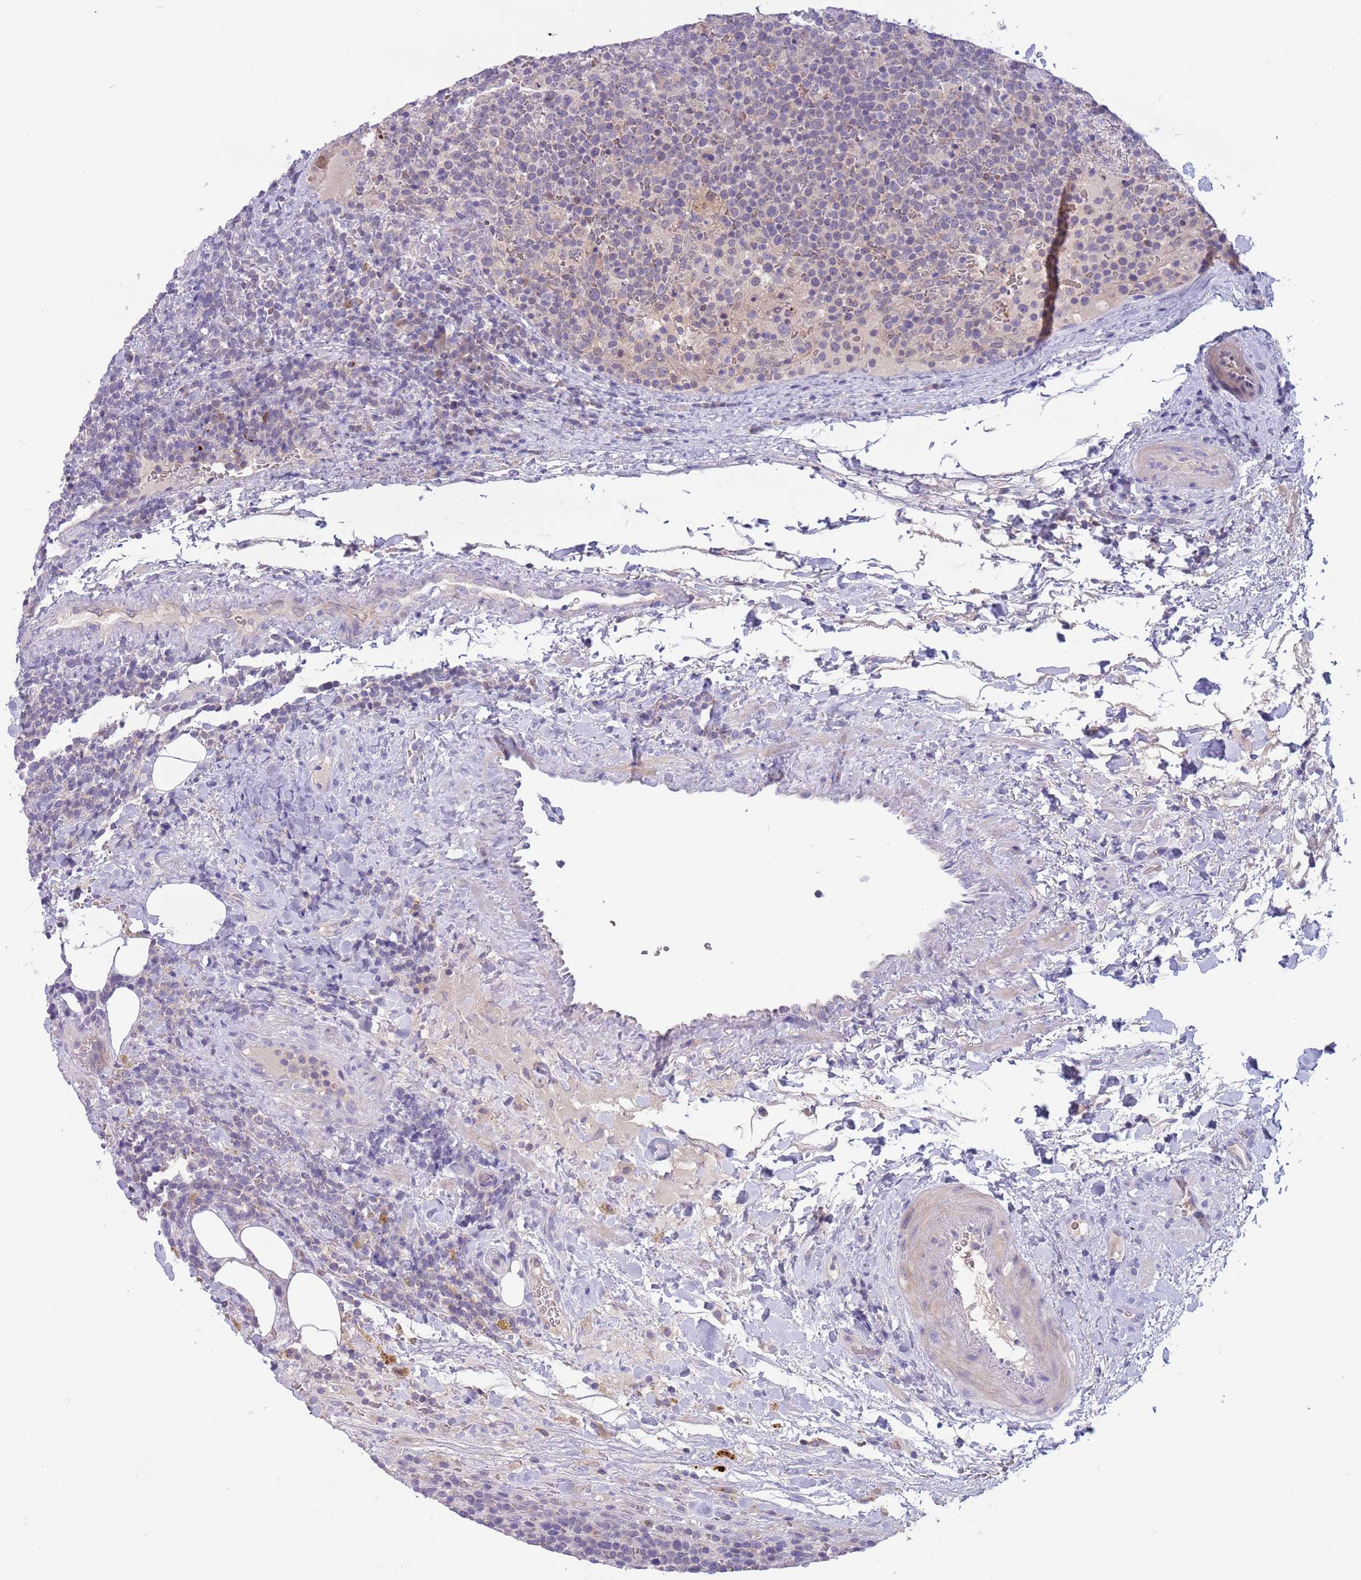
{"staining": {"intensity": "negative", "quantity": "none", "location": "none"}, "tissue": "lymphoma", "cell_type": "Tumor cells", "image_type": "cancer", "snomed": [{"axis": "morphology", "description": "Malignant lymphoma, non-Hodgkin's type, High grade"}, {"axis": "topography", "description": "Lymph node"}], "caption": "Histopathology image shows no protein staining in tumor cells of high-grade malignant lymphoma, non-Hodgkin's type tissue.", "gene": "DDHD1", "patient": {"sex": "male", "age": 61}}